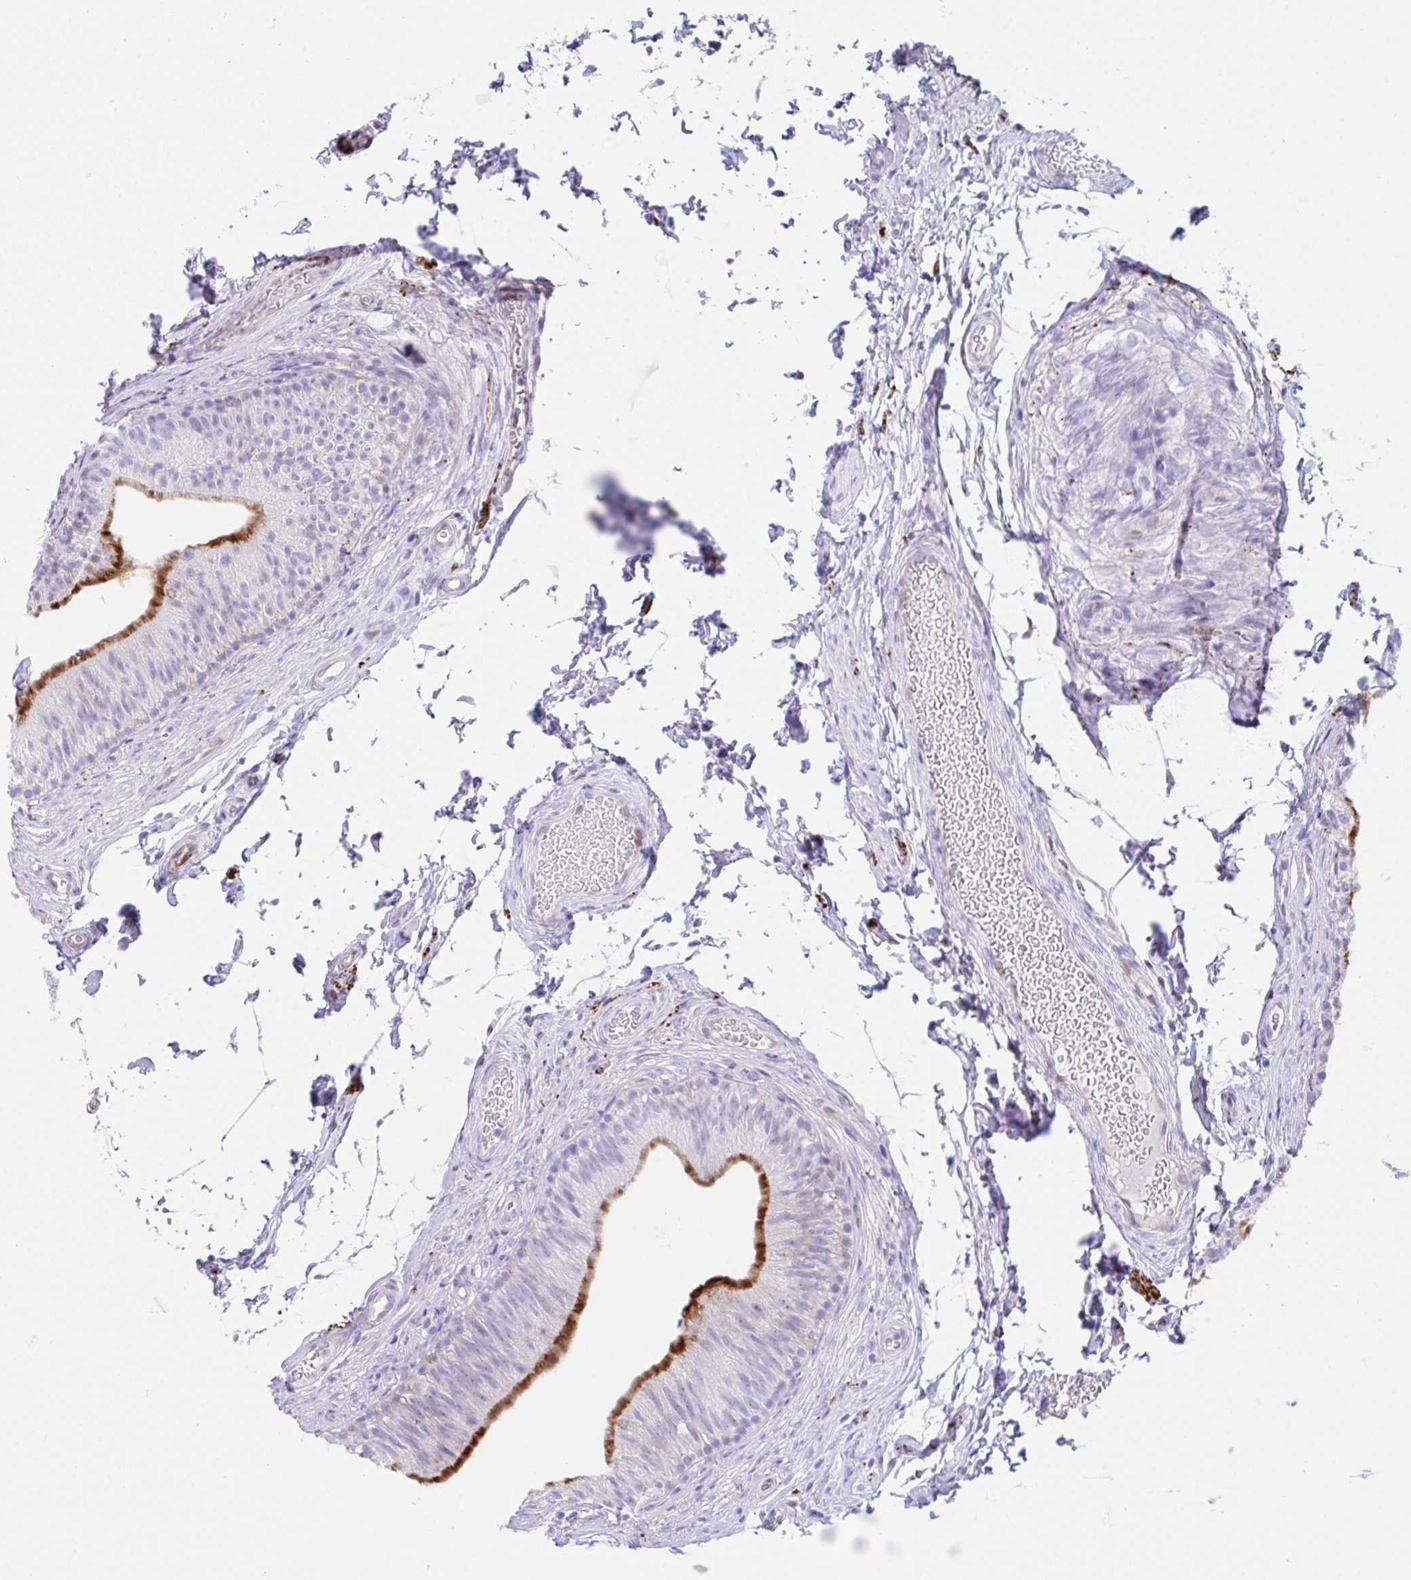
{"staining": {"intensity": "strong", "quantity": "<25%", "location": "cytoplasmic/membranous"}, "tissue": "epididymis", "cell_type": "Glandular cells", "image_type": "normal", "snomed": [{"axis": "morphology", "description": "Normal tissue, NOS"}, {"axis": "topography", "description": "Epididymis, spermatic cord, NOS"}, {"axis": "topography", "description": "Epididymis"}, {"axis": "topography", "description": "Peripheral nerve tissue"}], "caption": "Immunohistochemical staining of normal human epididymis exhibits medium levels of strong cytoplasmic/membranous staining in about <25% of glandular cells.", "gene": "FAM107A", "patient": {"sex": "male", "age": 29}}